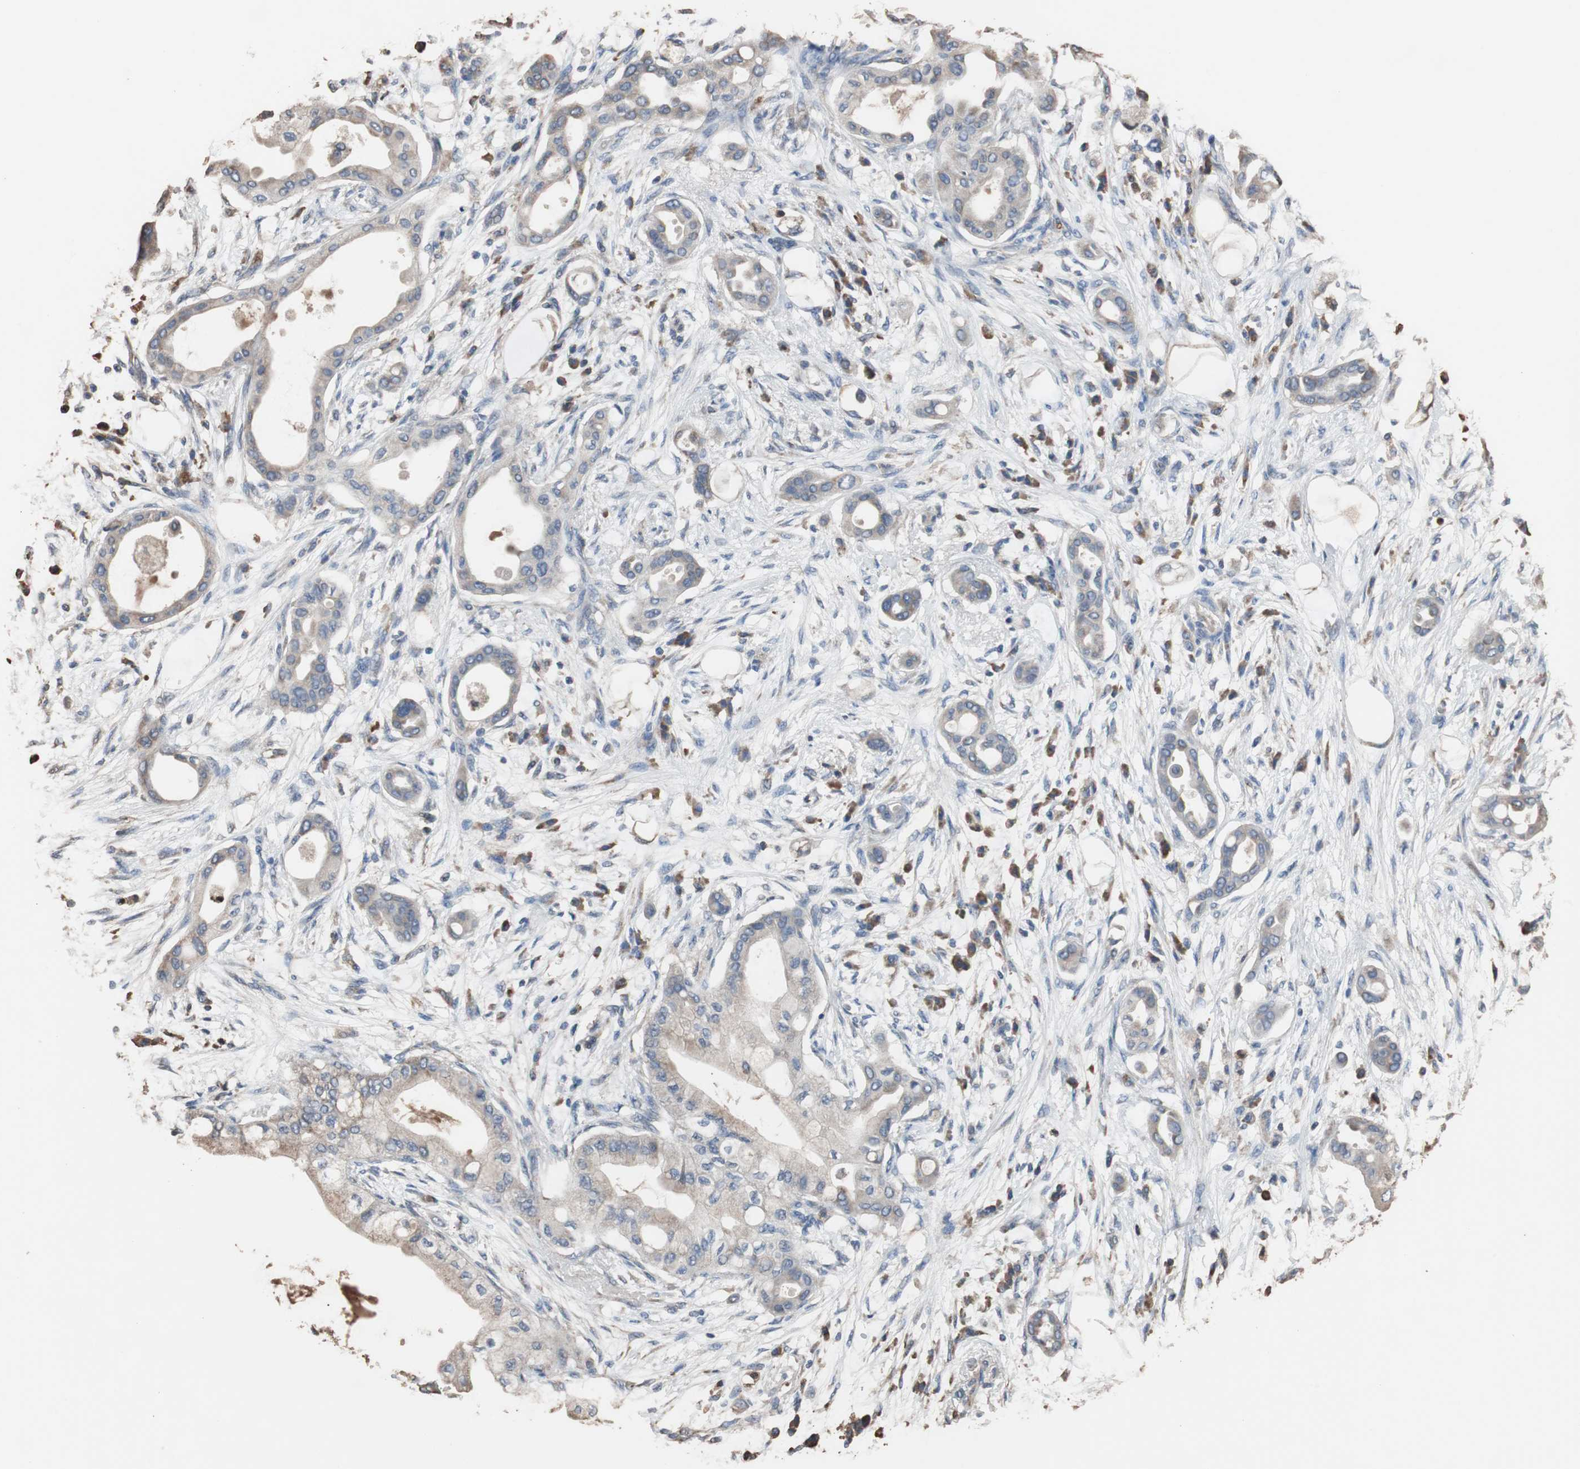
{"staining": {"intensity": "weak", "quantity": "25%-75%", "location": "cytoplasmic/membranous"}, "tissue": "pancreatic cancer", "cell_type": "Tumor cells", "image_type": "cancer", "snomed": [{"axis": "morphology", "description": "Adenocarcinoma, NOS"}, {"axis": "morphology", "description": "Adenocarcinoma, metastatic, NOS"}, {"axis": "topography", "description": "Lymph node"}, {"axis": "topography", "description": "Pancreas"}, {"axis": "topography", "description": "Duodenum"}], "caption": "Immunohistochemistry photomicrograph of human pancreatic cancer (metastatic adenocarcinoma) stained for a protein (brown), which displays low levels of weak cytoplasmic/membranous positivity in about 25%-75% of tumor cells.", "gene": "SCIMP", "patient": {"sex": "female", "age": 64}}